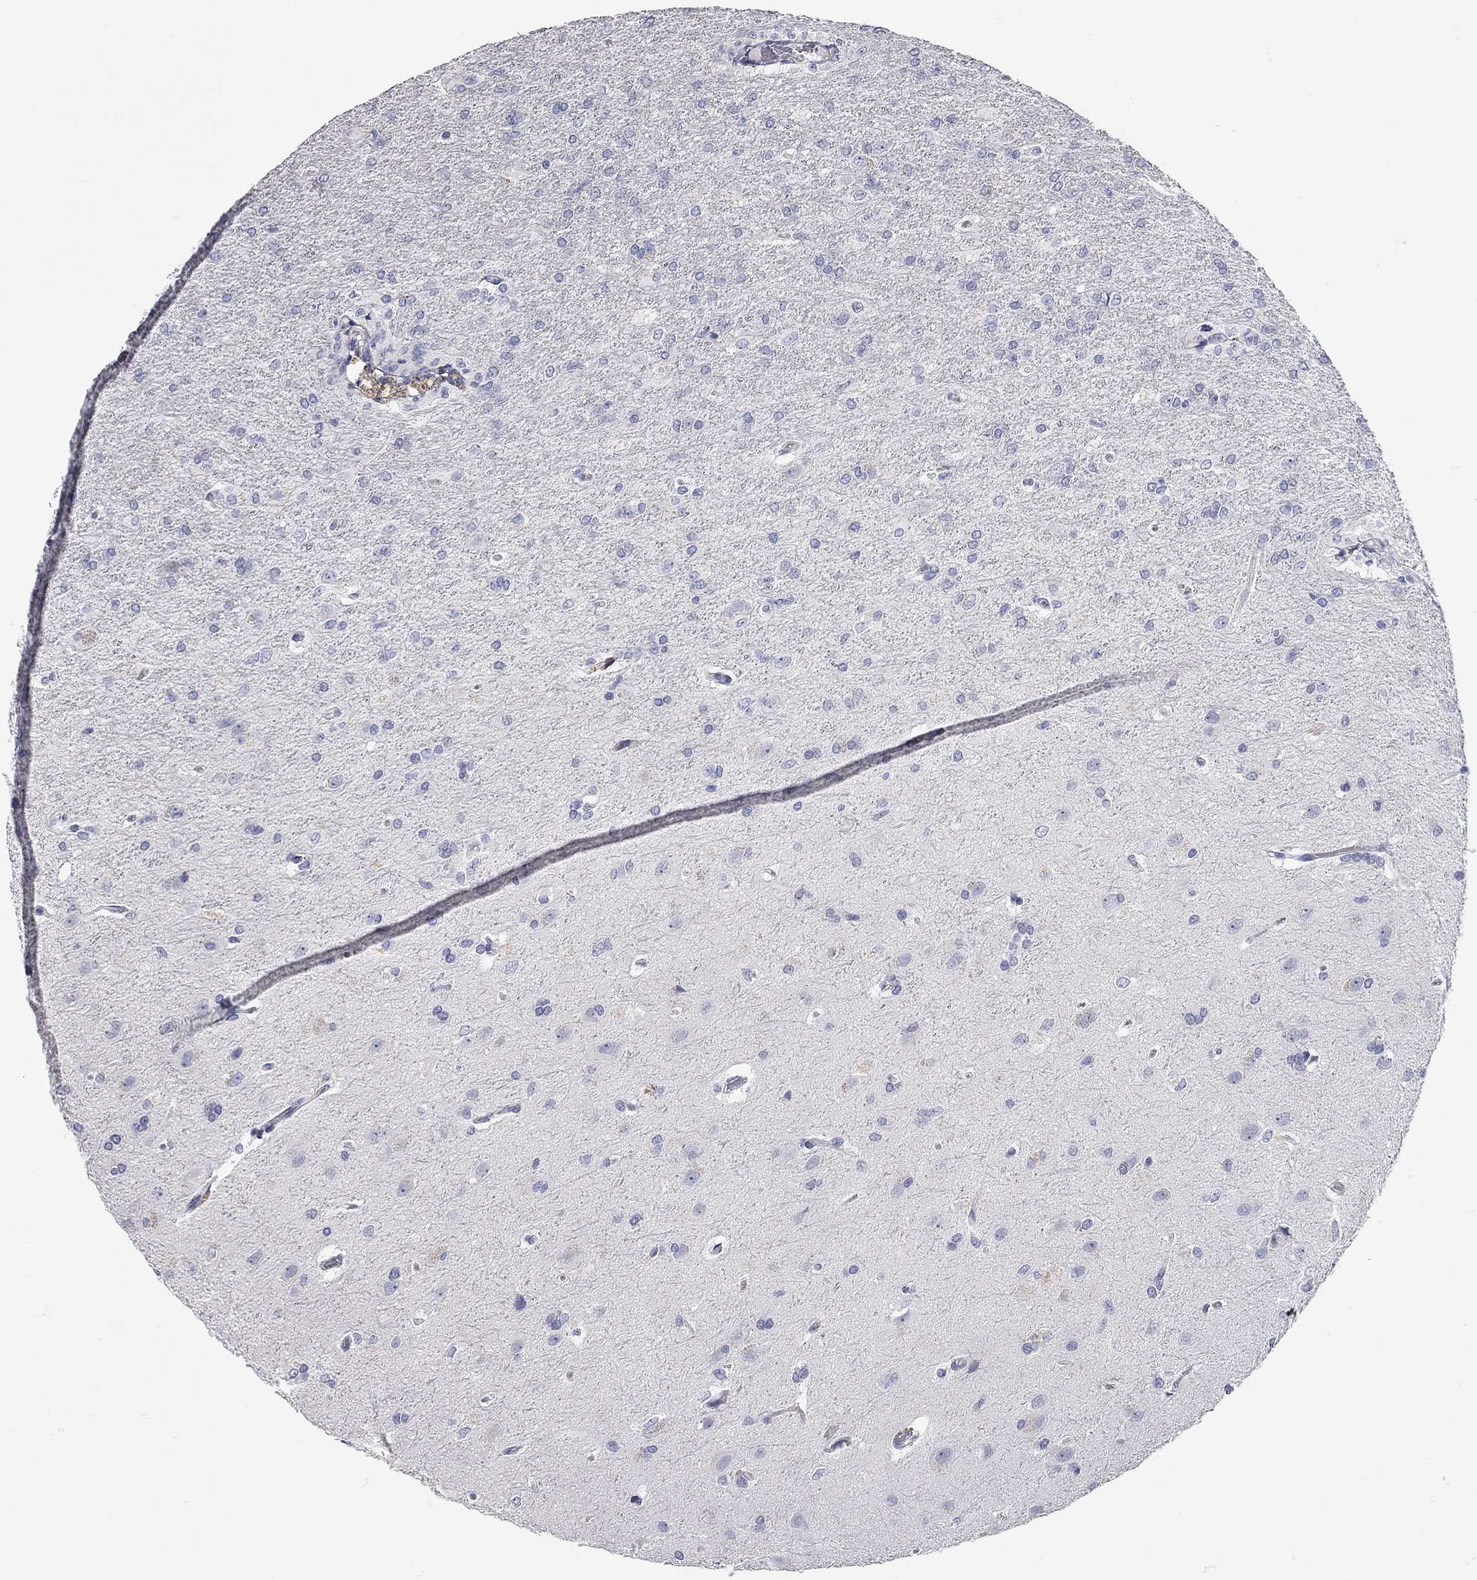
{"staining": {"intensity": "negative", "quantity": "none", "location": "none"}, "tissue": "glioma", "cell_type": "Tumor cells", "image_type": "cancer", "snomed": [{"axis": "morphology", "description": "Glioma, malignant, High grade"}, {"axis": "topography", "description": "Brain"}], "caption": "Tumor cells are negative for brown protein staining in glioma.", "gene": "XAGE2", "patient": {"sex": "male", "age": 68}}